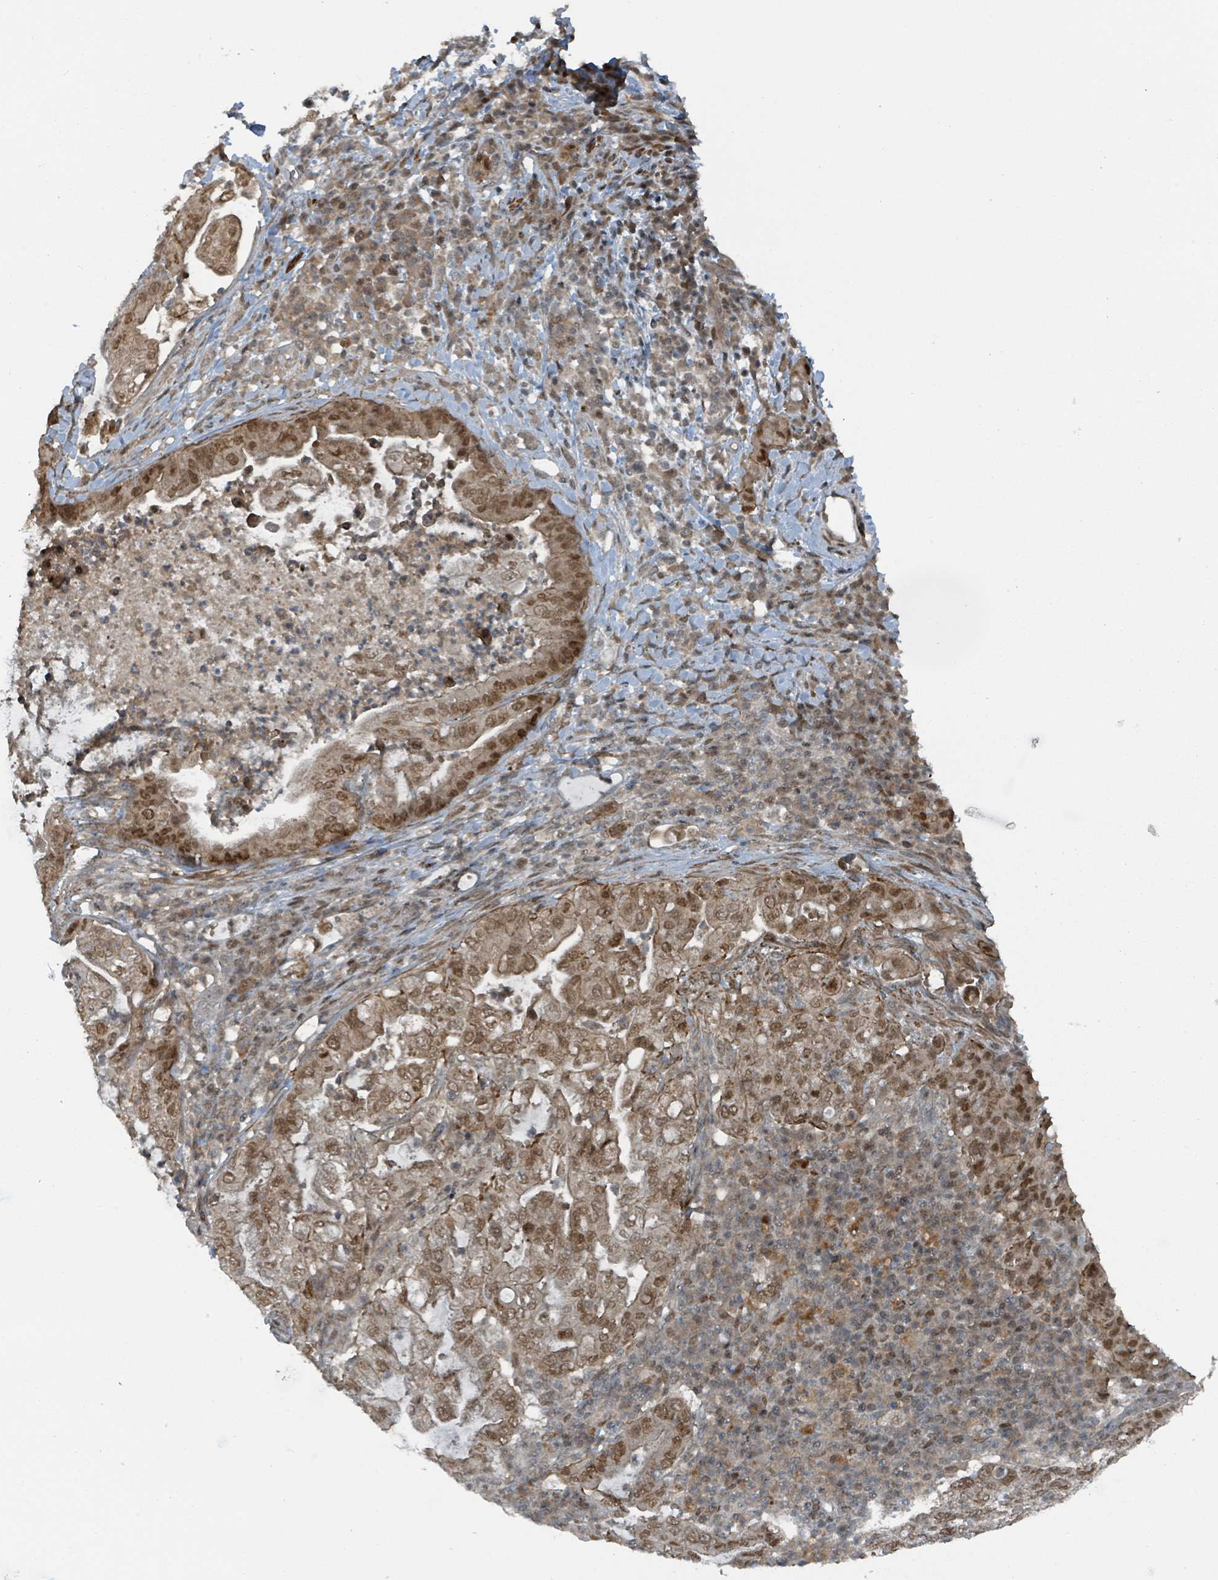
{"staining": {"intensity": "moderate", "quantity": ">75%", "location": "nuclear"}, "tissue": "pancreatic cancer", "cell_type": "Tumor cells", "image_type": "cancer", "snomed": [{"axis": "morphology", "description": "Normal tissue, NOS"}, {"axis": "morphology", "description": "Adenocarcinoma, NOS"}, {"axis": "topography", "description": "Lymph node"}, {"axis": "topography", "description": "Pancreas"}], "caption": "Pancreatic adenocarcinoma stained with IHC demonstrates moderate nuclear positivity in about >75% of tumor cells.", "gene": "PHIP", "patient": {"sex": "female", "age": 67}}